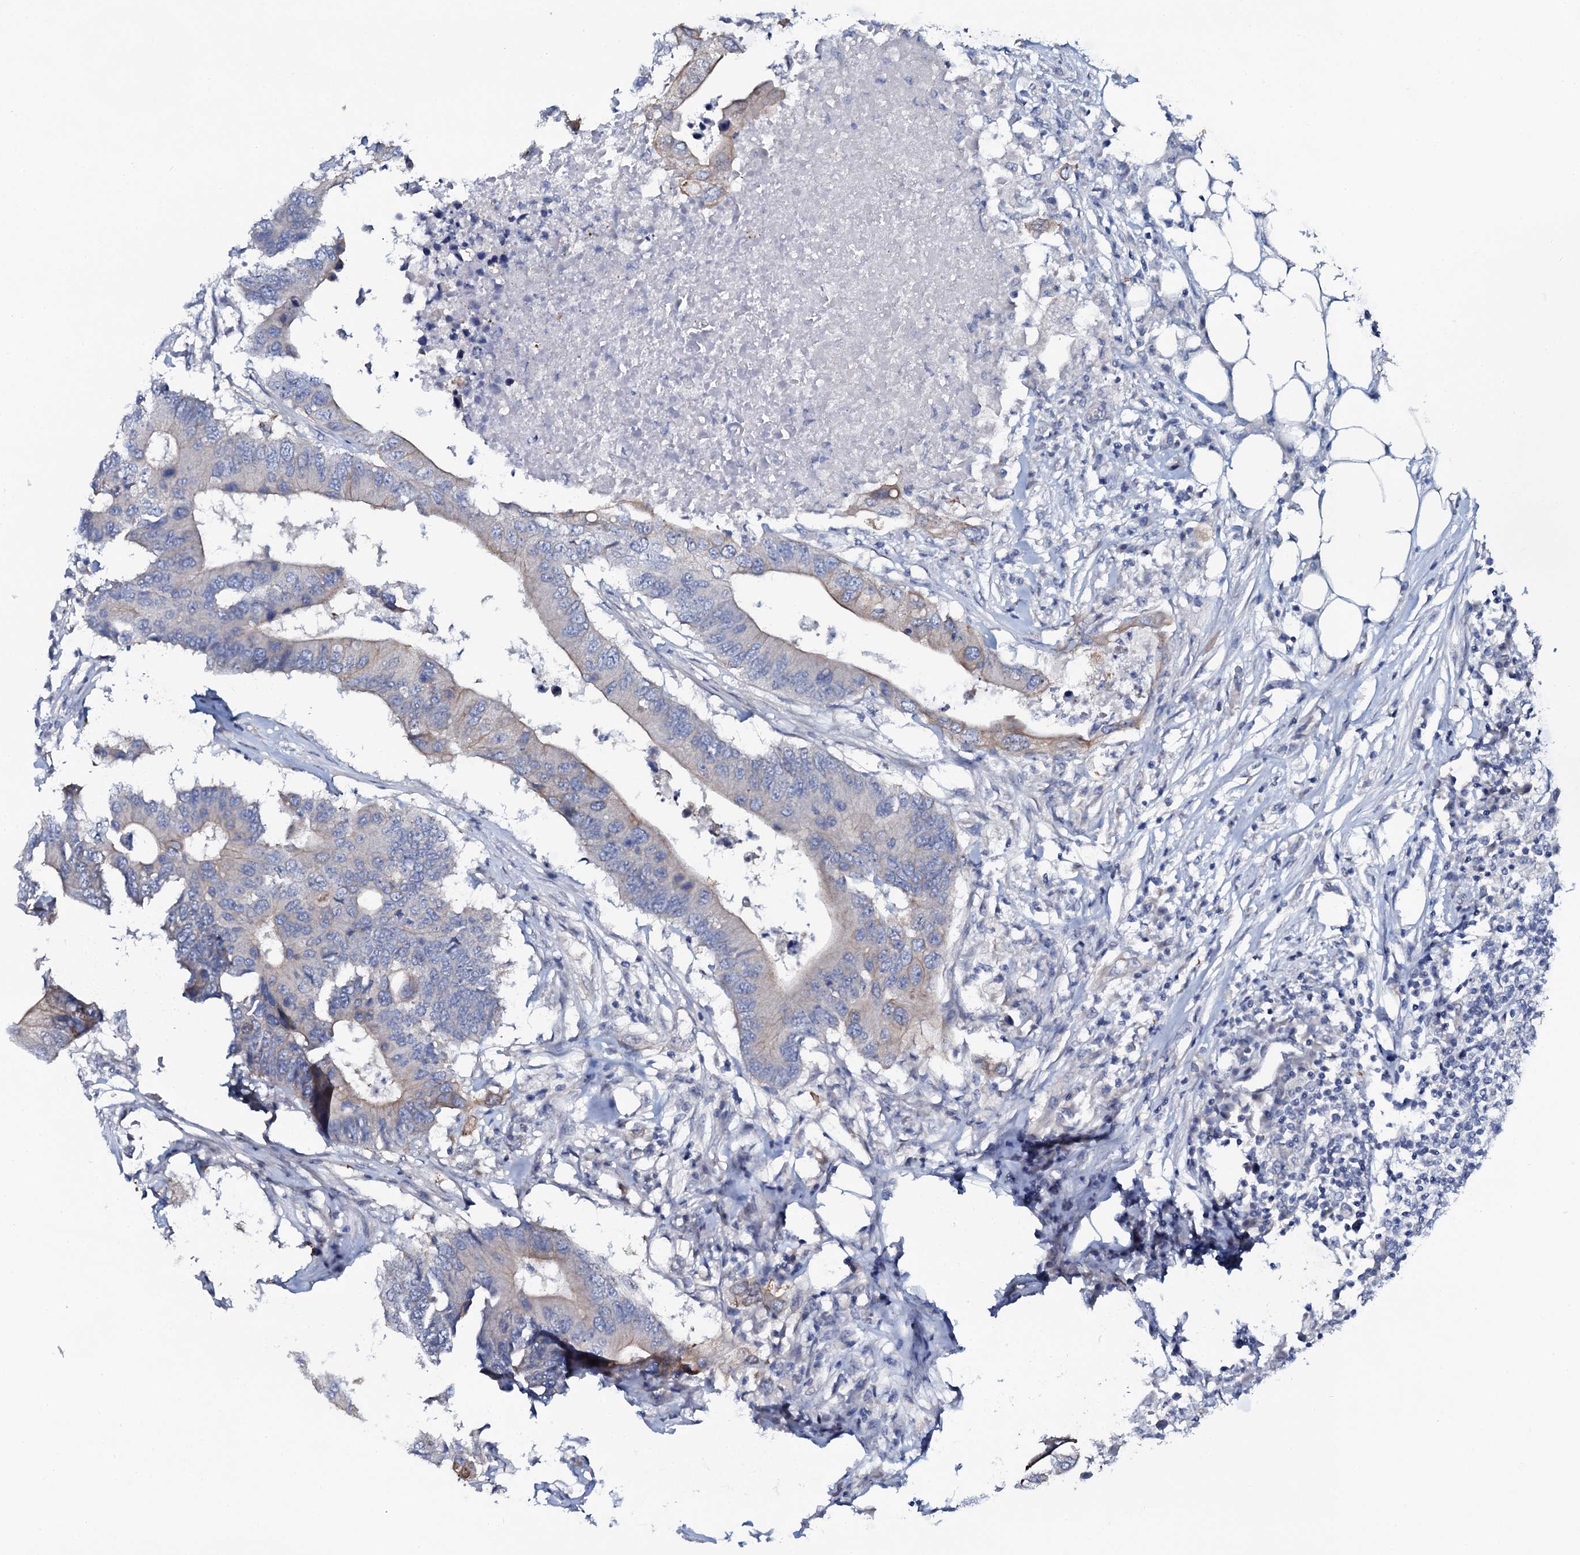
{"staining": {"intensity": "negative", "quantity": "none", "location": "none"}, "tissue": "colorectal cancer", "cell_type": "Tumor cells", "image_type": "cancer", "snomed": [{"axis": "morphology", "description": "Adenocarcinoma, NOS"}, {"axis": "topography", "description": "Colon"}], "caption": "This is an immunohistochemistry (IHC) micrograph of human colorectal adenocarcinoma. There is no expression in tumor cells.", "gene": "C10orf88", "patient": {"sex": "male", "age": 71}}